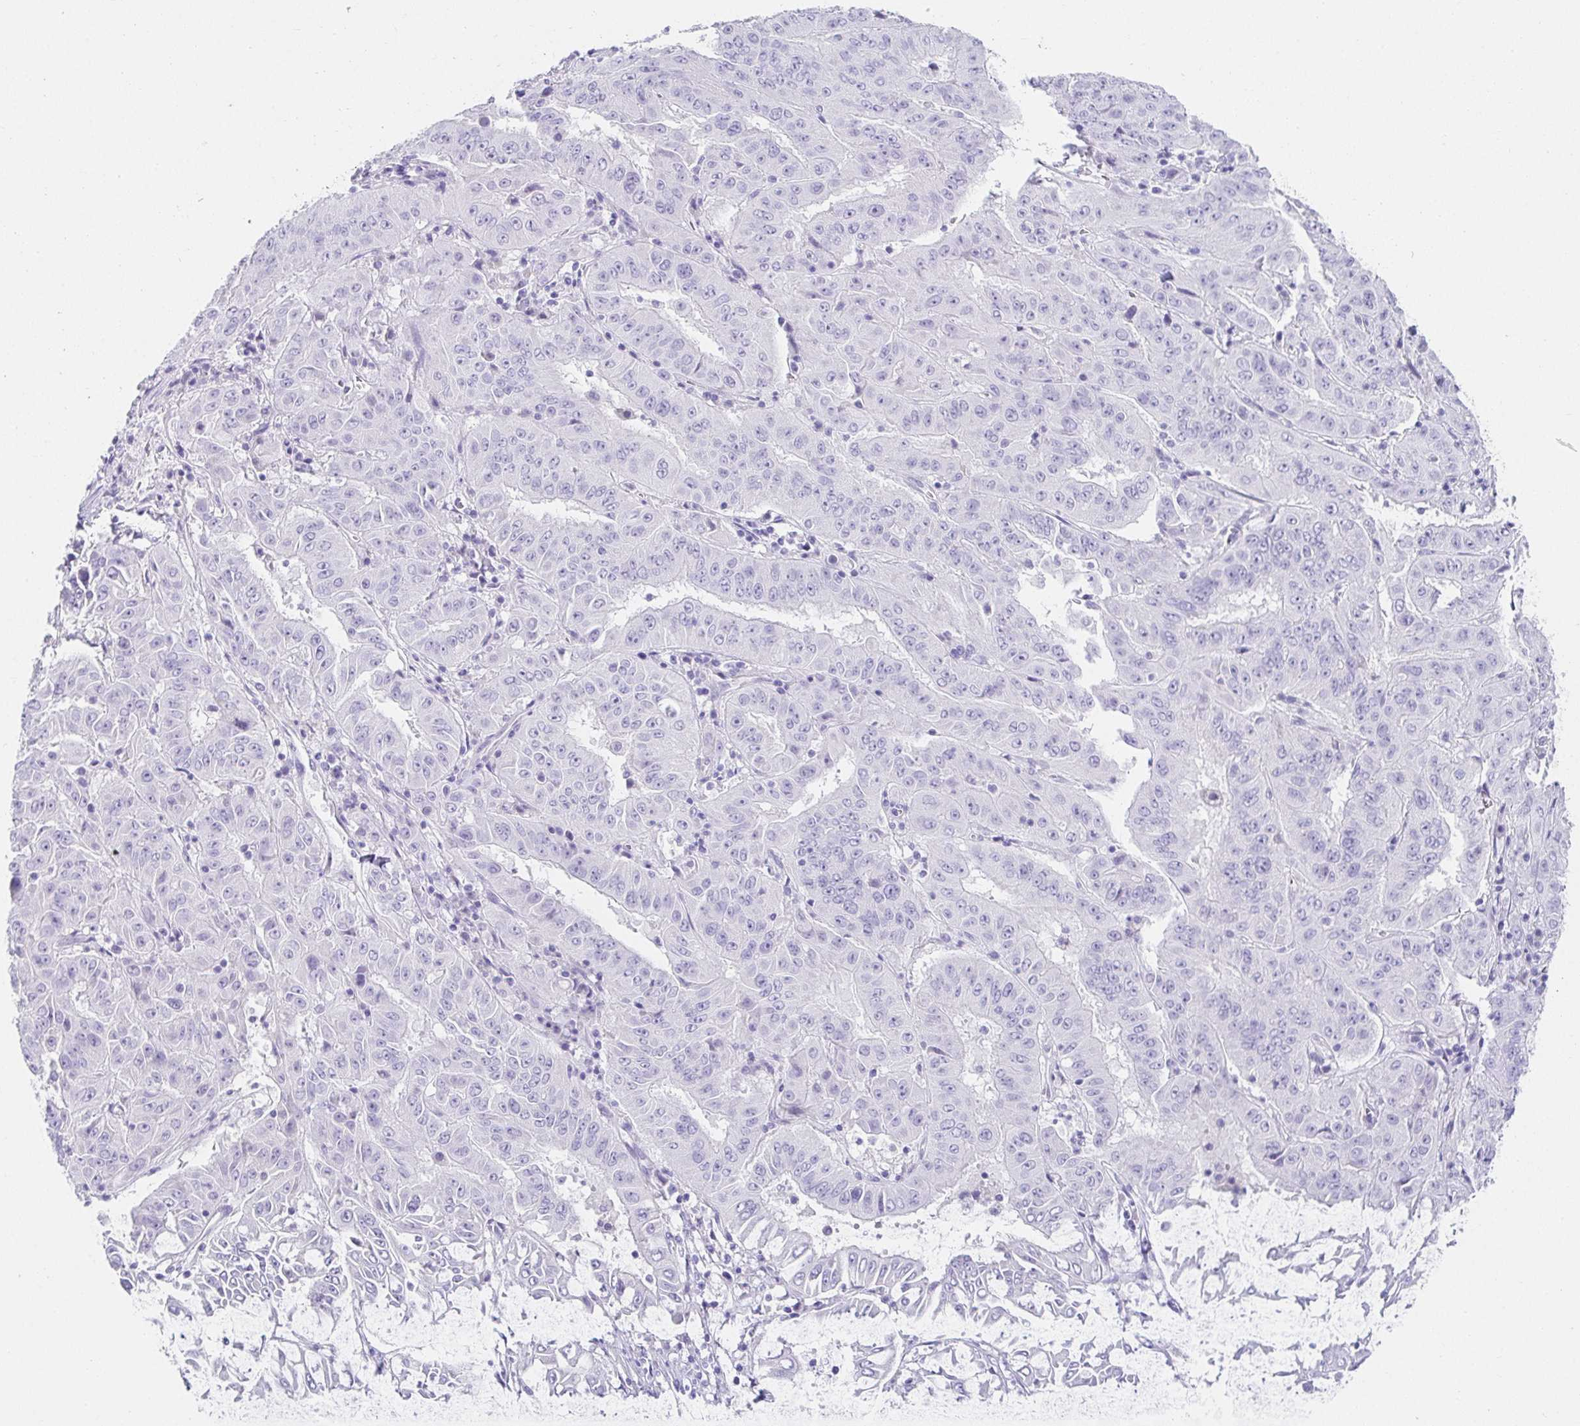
{"staining": {"intensity": "negative", "quantity": "none", "location": "none"}, "tissue": "pancreatic cancer", "cell_type": "Tumor cells", "image_type": "cancer", "snomed": [{"axis": "morphology", "description": "Adenocarcinoma, NOS"}, {"axis": "topography", "description": "Pancreas"}], "caption": "The histopathology image reveals no significant positivity in tumor cells of pancreatic cancer.", "gene": "VGLL1", "patient": {"sex": "male", "age": 63}}